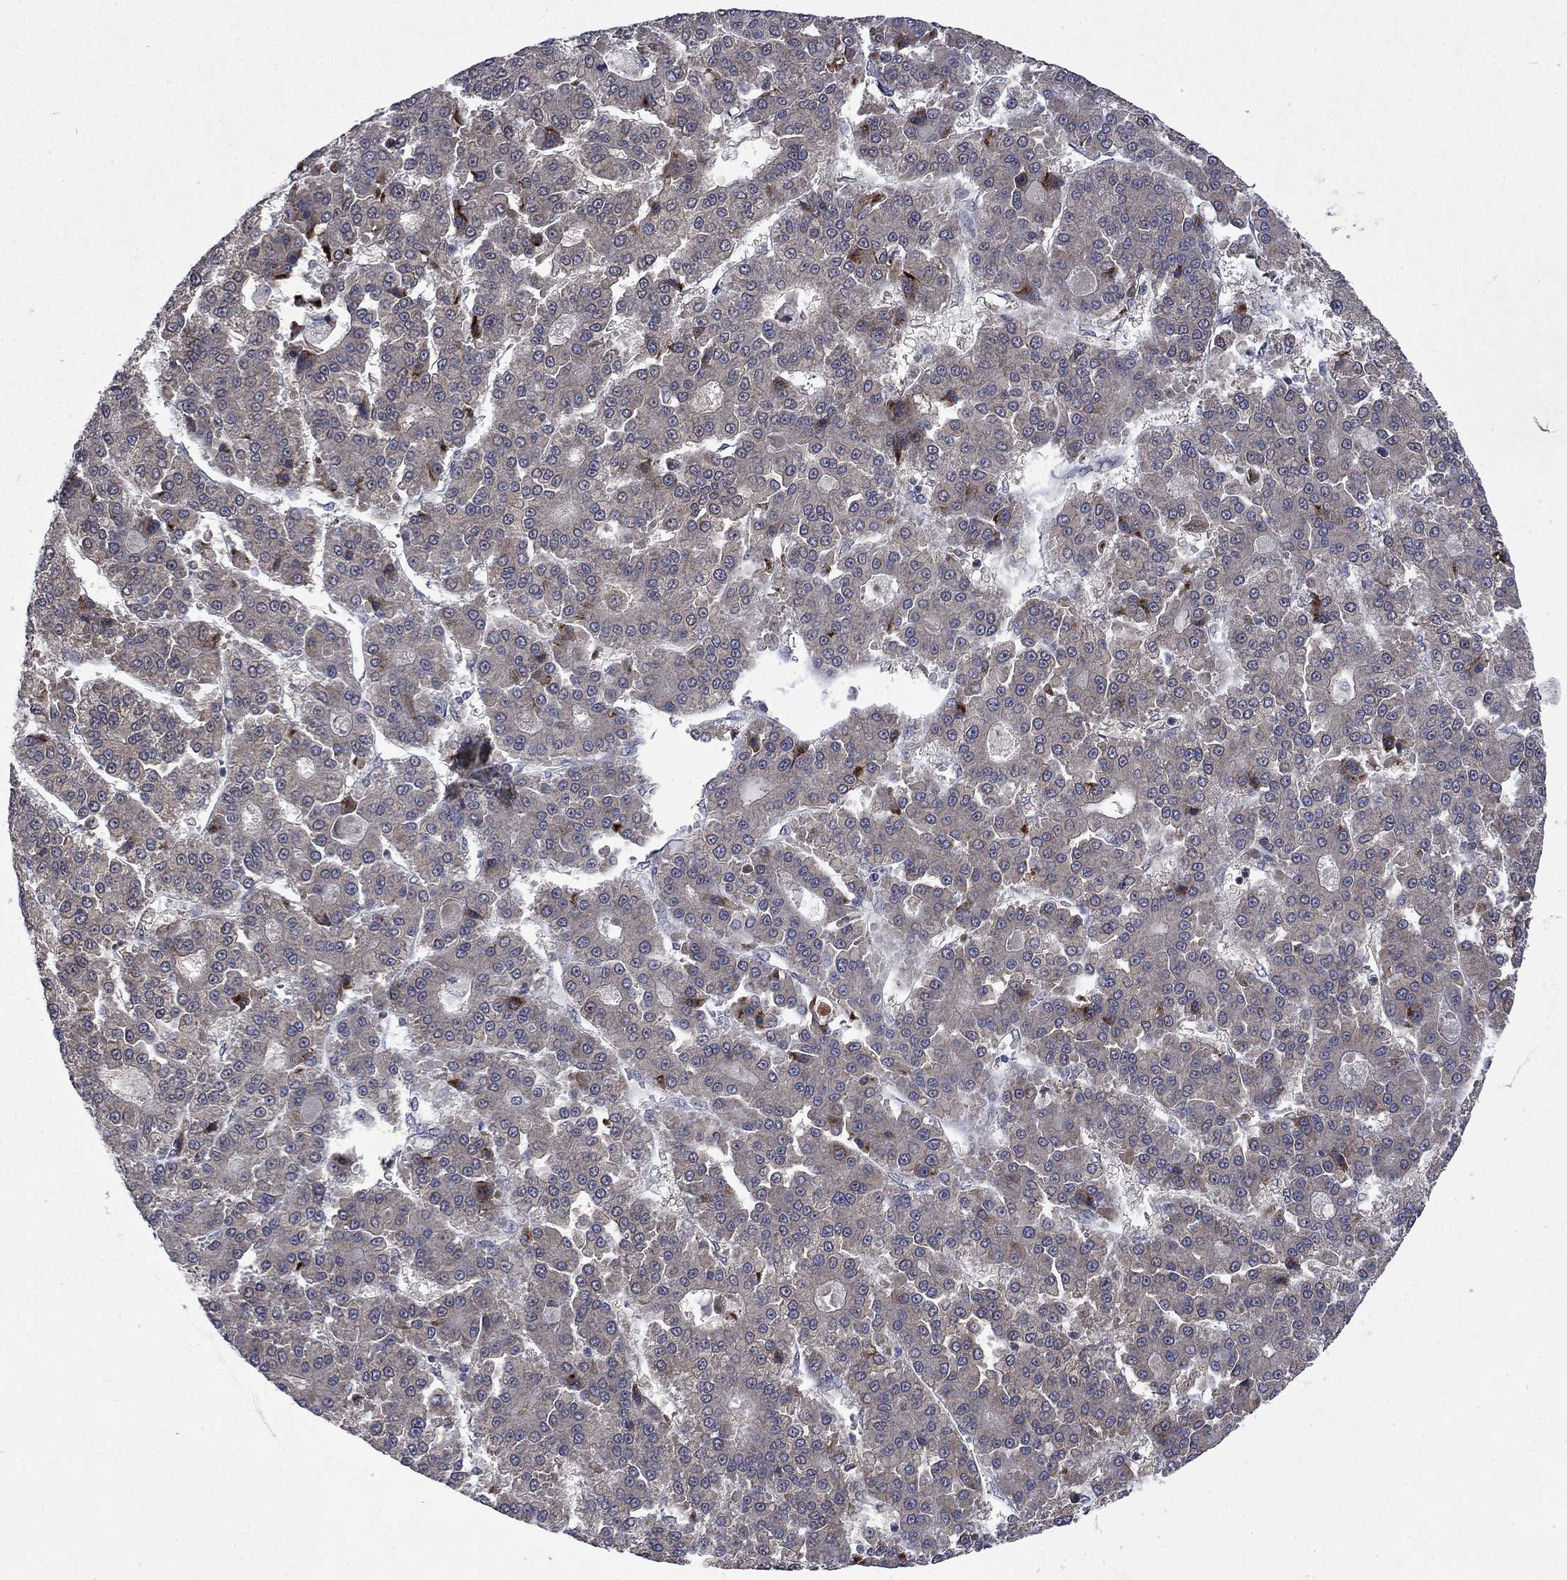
{"staining": {"intensity": "moderate", "quantity": "<25%", "location": "cytoplasmic/membranous"}, "tissue": "liver cancer", "cell_type": "Tumor cells", "image_type": "cancer", "snomed": [{"axis": "morphology", "description": "Carcinoma, Hepatocellular, NOS"}, {"axis": "topography", "description": "Liver"}], "caption": "The histopathology image exhibits staining of liver hepatocellular carcinoma, revealing moderate cytoplasmic/membranous protein staining (brown color) within tumor cells. Immunohistochemistry (ihc) stains the protein in brown and the nuclei are stained blue.", "gene": "PPP1R9A", "patient": {"sex": "male", "age": 70}}